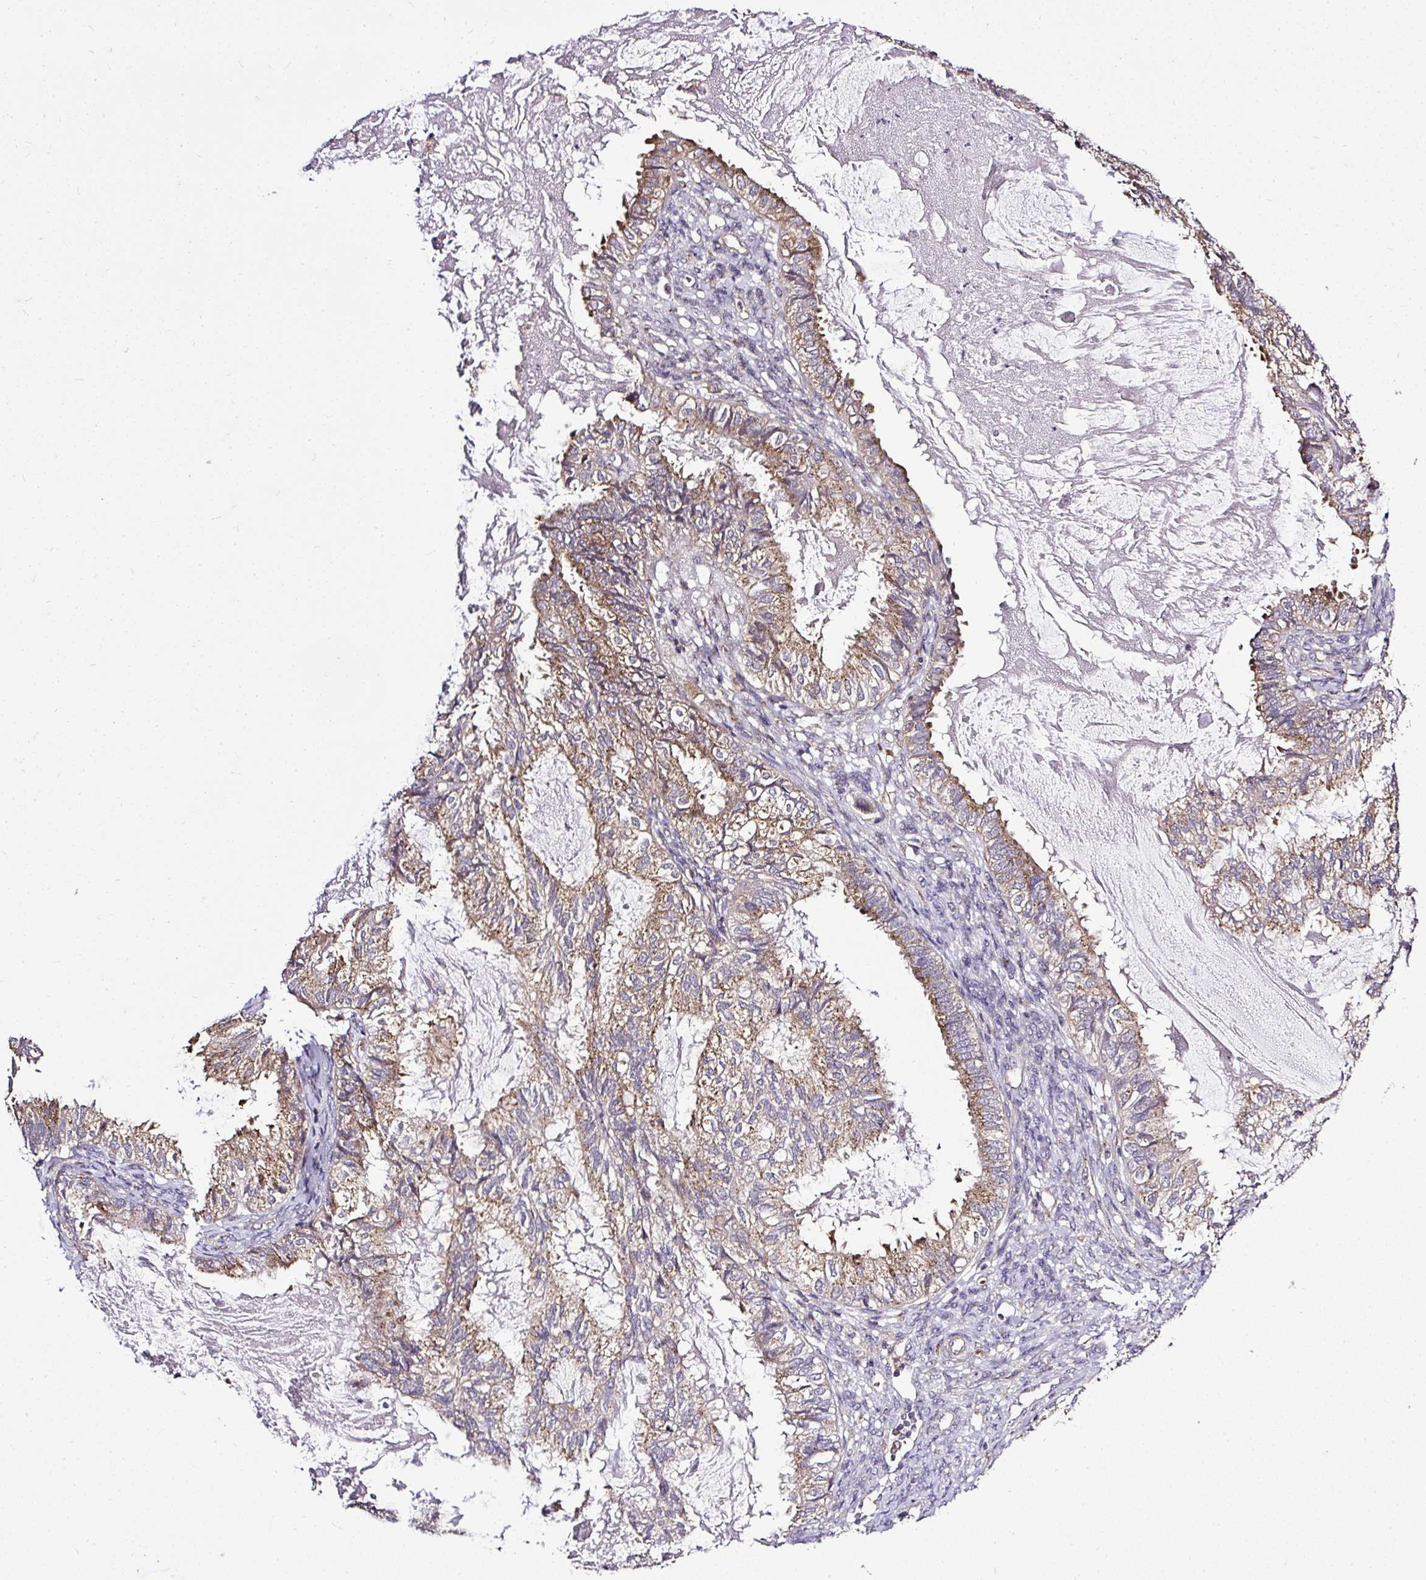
{"staining": {"intensity": "moderate", "quantity": "25%-75%", "location": "cytoplasmic/membranous"}, "tissue": "cervical cancer", "cell_type": "Tumor cells", "image_type": "cancer", "snomed": [{"axis": "morphology", "description": "Normal tissue, NOS"}, {"axis": "morphology", "description": "Adenocarcinoma, NOS"}, {"axis": "topography", "description": "Cervix"}, {"axis": "topography", "description": "Endometrium"}], "caption": "Immunohistochemistry micrograph of human cervical cancer (adenocarcinoma) stained for a protein (brown), which exhibits medium levels of moderate cytoplasmic/membranous expression in approximately 25%-75% of tumor cells.", "gene": "SMC4", "patient": {"sex": "female", "age": 86}}